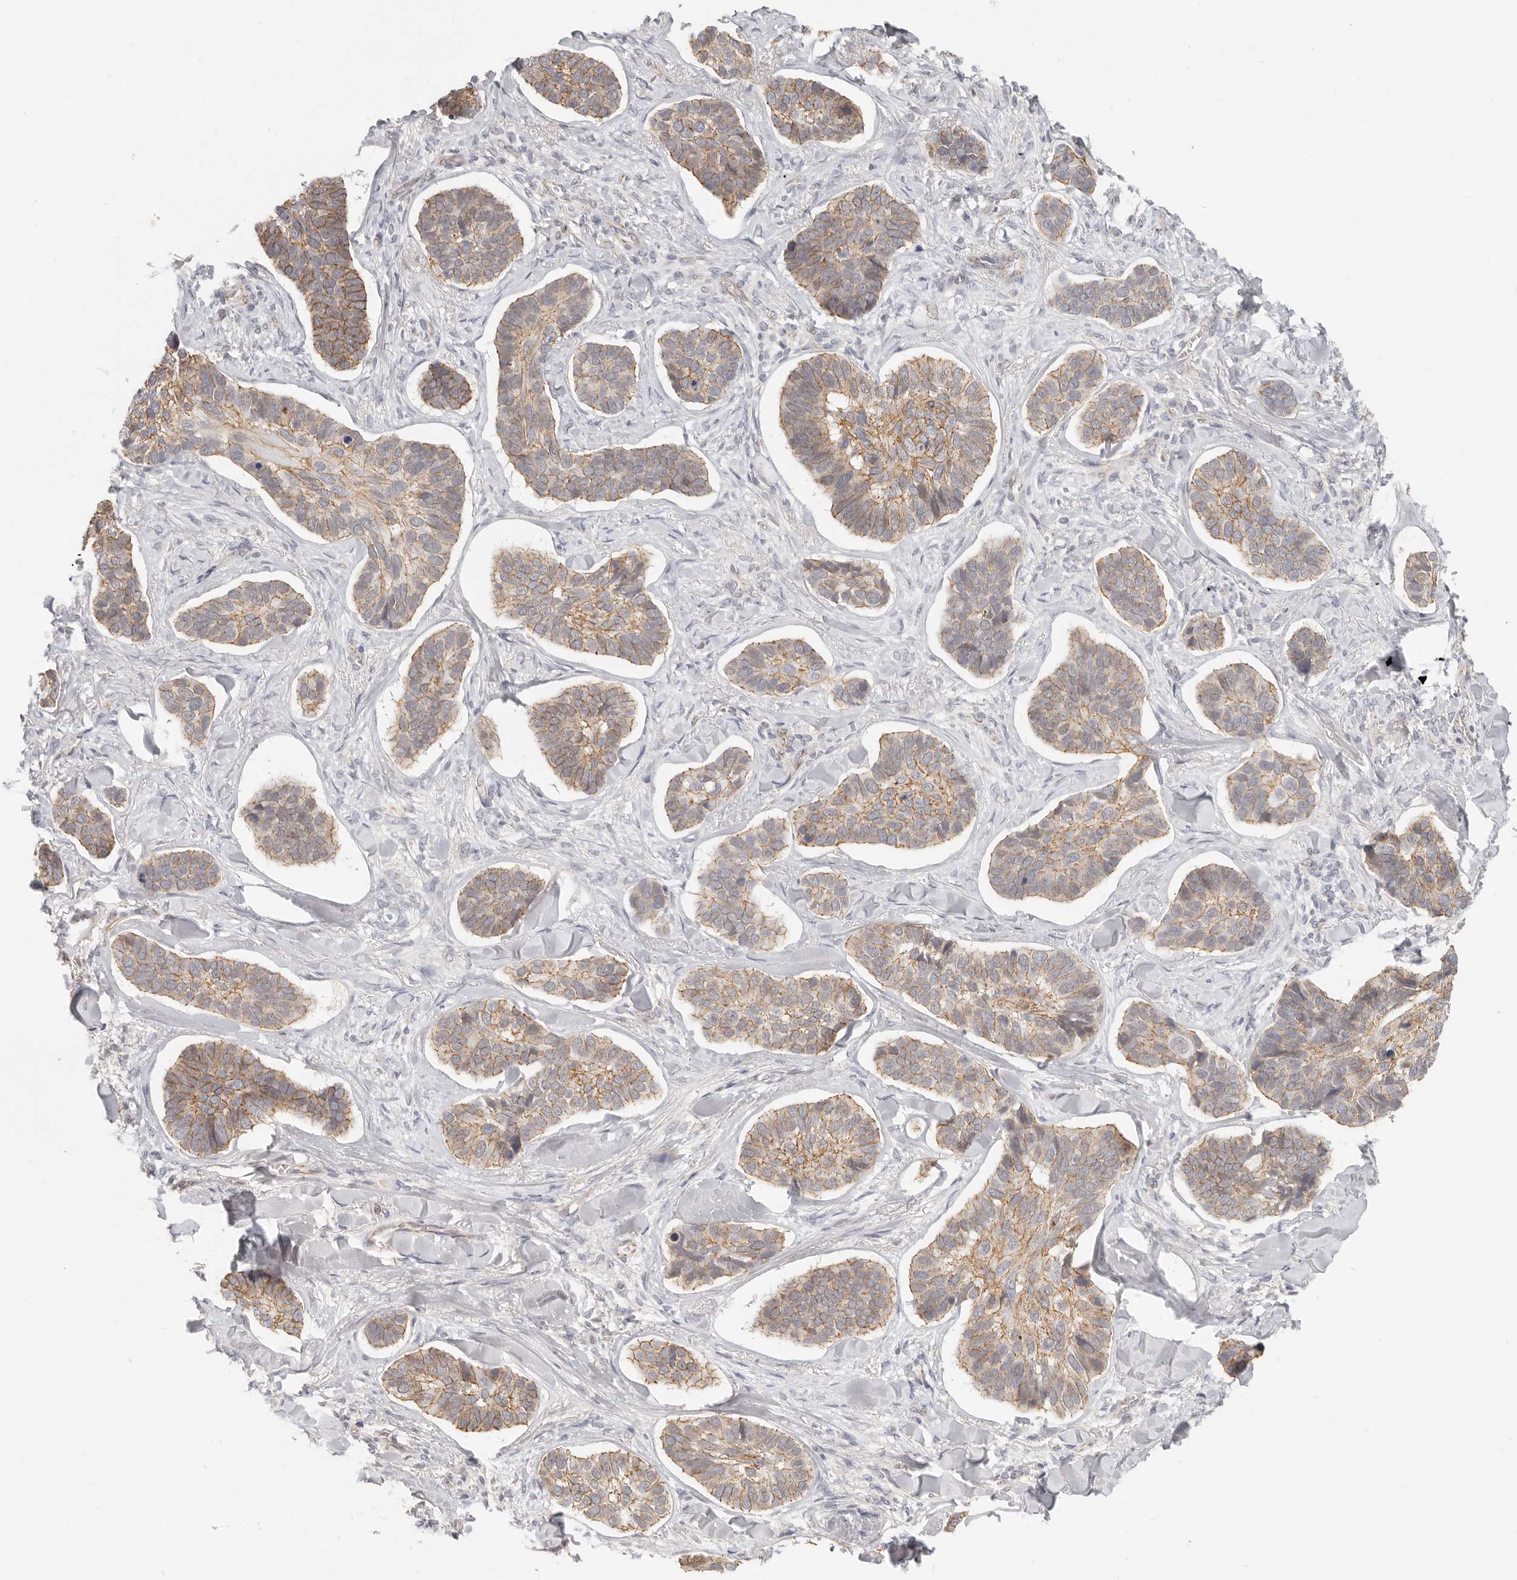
{"staining": {"intensity": "moderate", "quantity": ">75%", "location": "cytoplasmic/membranous"}, "tissue": "skin cancer", "cell_type": "Tumor cells", "image_type": "cancer", "snomed": [{"axis": "morphology", "description": "Basal cell carcinoma"}, {"axis": "topography", "description": "Skin"}], "caption": "Tumor cells show medium levels of moderate cytoplasmic/membranous expression in about >75% of cells in human skin cancer (basal cell carcinoma). (brown staining indicates protein expression, while blue staining denotes nuclei).", "gene": "ANXA9", "patient": {"sex": "male", "age": 62}}